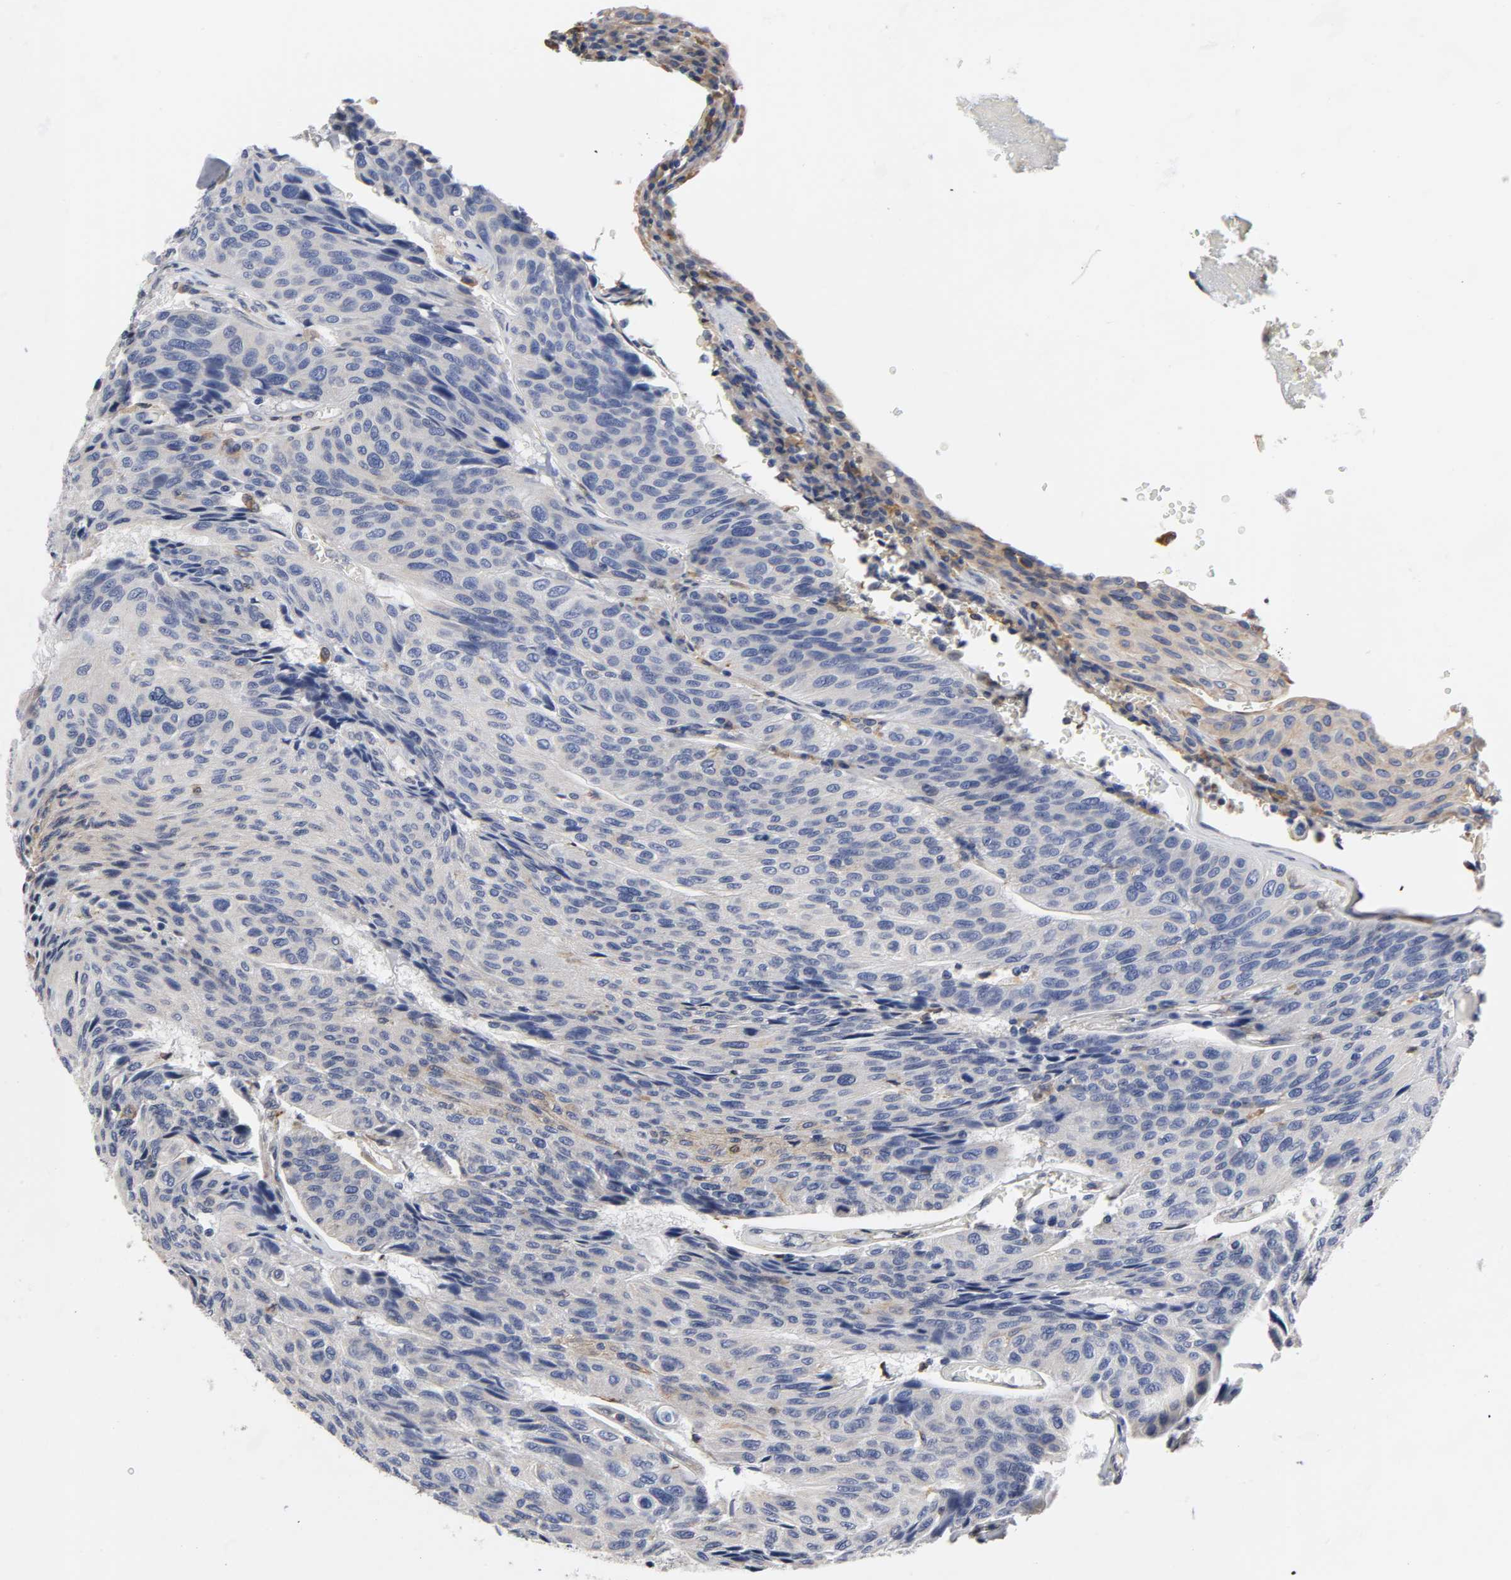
{"staining": {"intensity": "negative", "quantity": "none", "location": "none"}, "tissue": "urothelial cancer", "cell_type": "Tumor cells", "image_type": "cancer", "snomed": [{"axis": "morphology", "description": "Urothelial carcinoma, High grade"}, {"axis": "topography", "description": "Urinary bladder"}], "caption": "High magnification brightfield microscopy of high-grade urothelial carcinoma stained with DAB (3,3'-diaminobenzidine) (brown) and counterstained with hematoxylin (blue): tumor cells show no significant expression. (Stains: DAB (3,3'-diaminobenzidine) immunohistochemistry (IHC) with hematoxylin counter stain, Microscopy: brightfield microscopy at high magnification).", "gene": "HCK", "patient": {"sex": "male", "age": 66}}